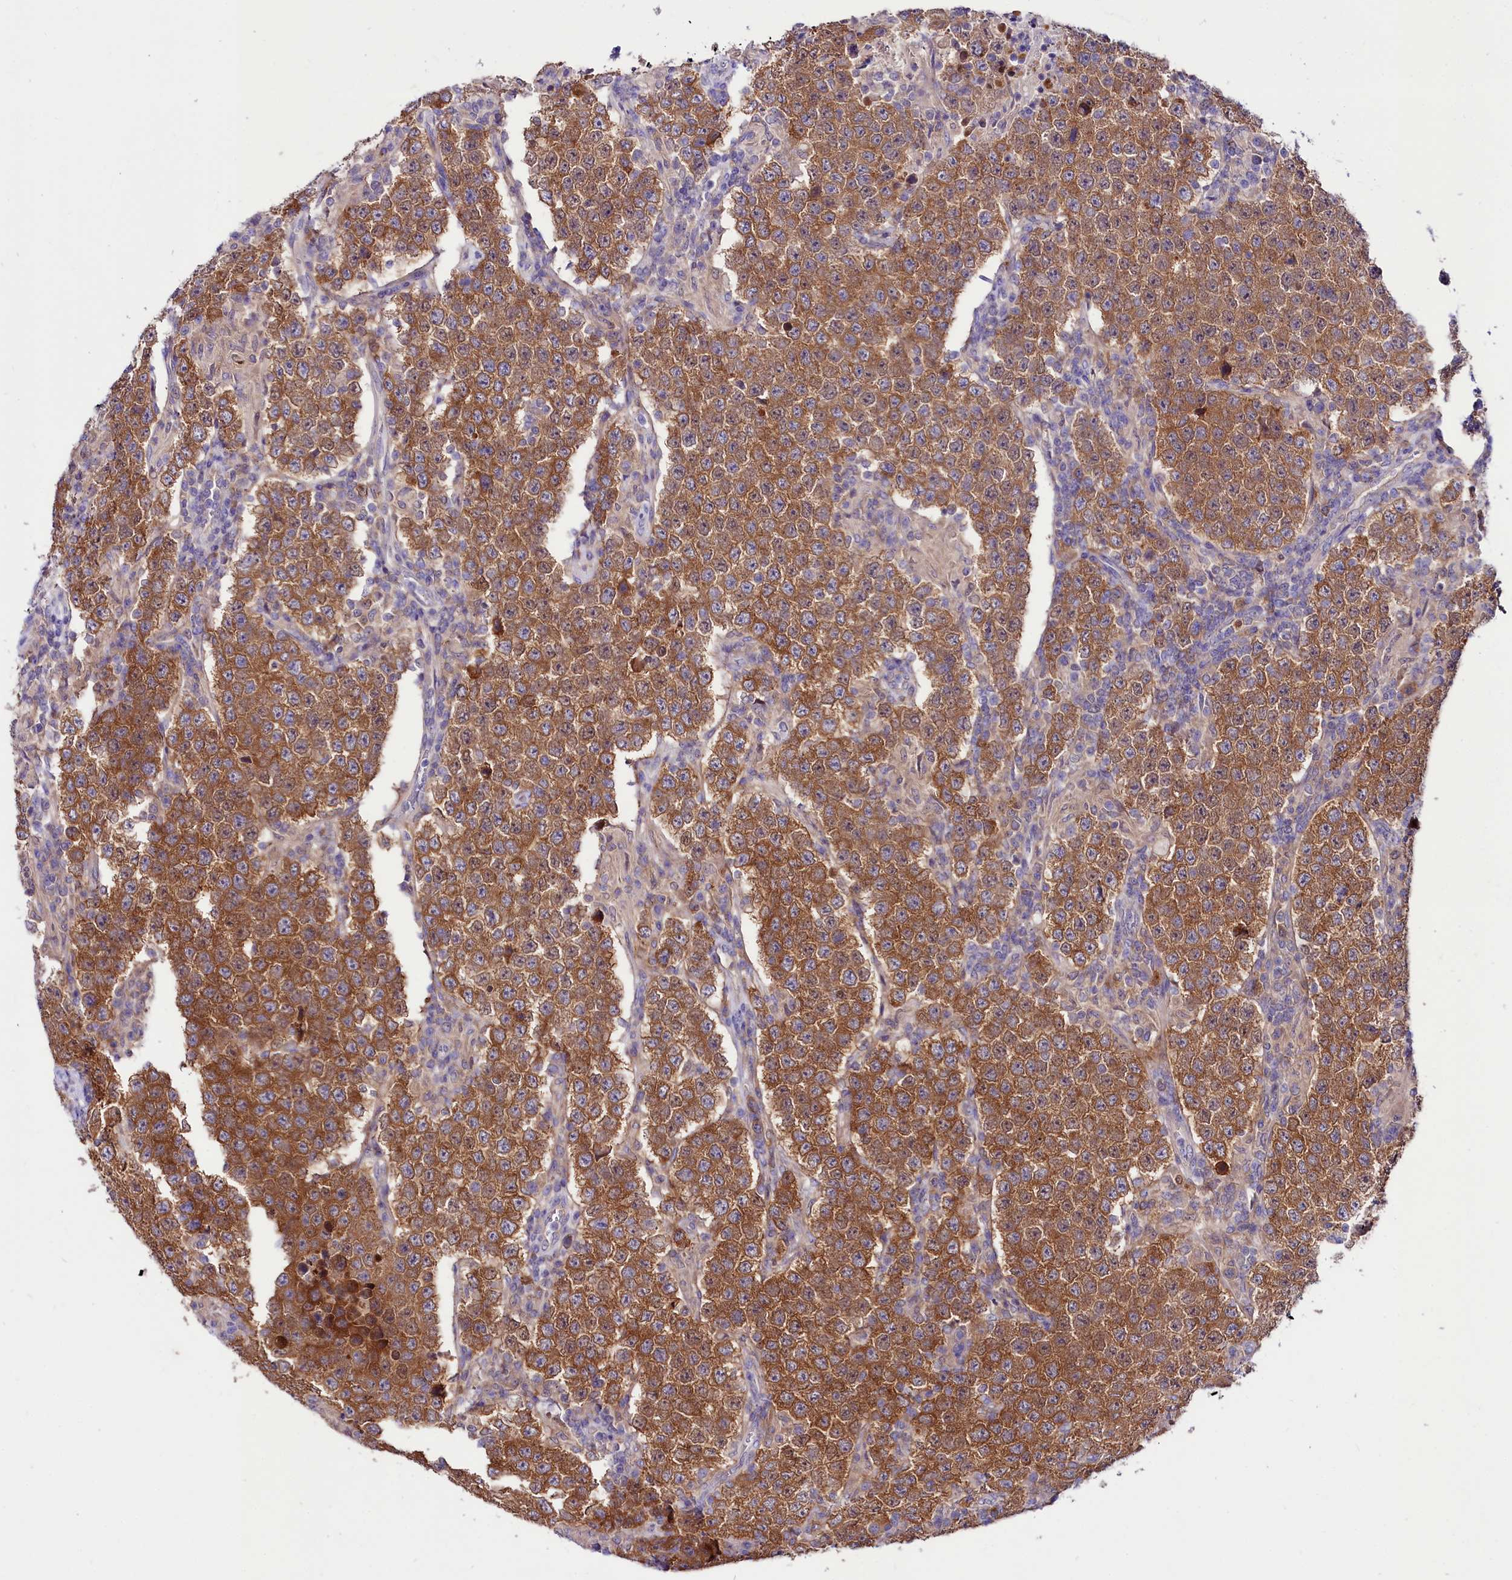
{"staining": {"intensity": "moderate", "quantity": ">75%", "location": "cytoplasmic/membranous"}, "tissue": "testis cancer", "cell_type": "Tumor cells", "image_type": "cancer", "snomed": [{"axis": "morphology", "description": "Normal tissue, NOS"}, {"axis": "morphology", "description": "Urothelial carcinoma, High grade"}, {"axis": "morphology", "description": "Seminoma, NOS"}, {"axis": "morphology", "description": "Carcinoma, Embryonal, NOS"}, {"axis": "topography", "description": "Urinary bladder"}, {"axis": "topography", "description": "Testis"}], "caption": "About >75% of tumor cells in testis embryonal carcinoma exhibit moderate cytoplasmic/membranous protein positivity as visualized by brown immunohistochemical staining.", "gene": "ABHD5", "patient": {"sex": "male", "age": 41}}